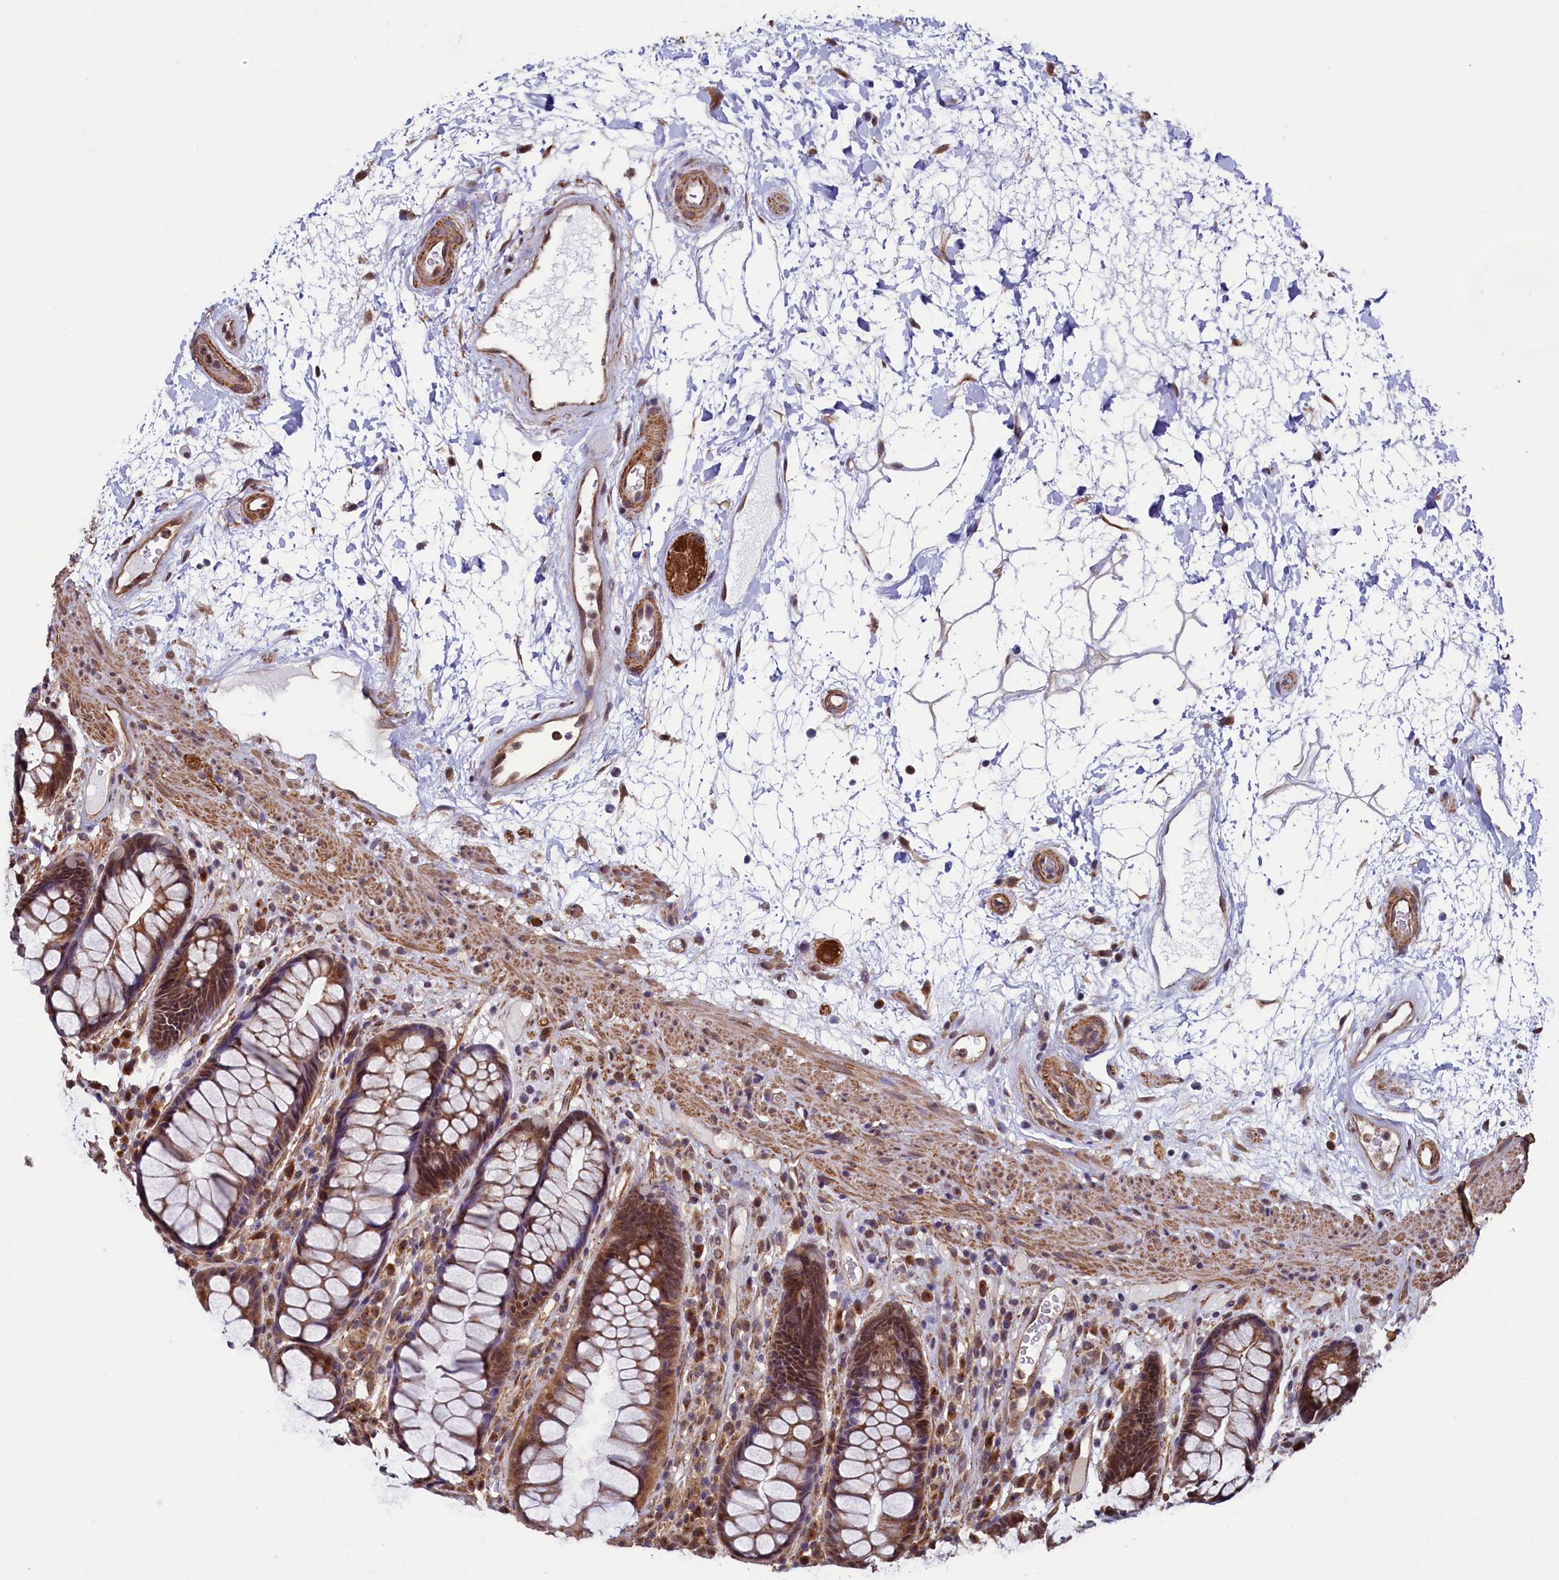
{"staining": {"intensity": "moderate", "quantity": ">75%", "location": "cytoplasmic/membranous,nuclear"}, "tissue": "rectum", "cell_type": "Glandular cells", "image_type": "normal", "snomed": [{"axis": "morphology", "description": "Normal tissue, NOS"}, {"axis": "topography", "description": "Rectum"}], "caption": "Immunohistochemistry (IHC) micrograph of unremarkable rectum: human rectum stained using immunohistochemistry (IHC) demonstrates medium levels of moderate protein expression localized specifically in the cytoplasmic/membranous,nuclear of glandular cells, appearing as a cytoplasmic/membranous,nuclear brown color.", "gene": "LEO1", "patient": {"sex": "male", "age": 64}}